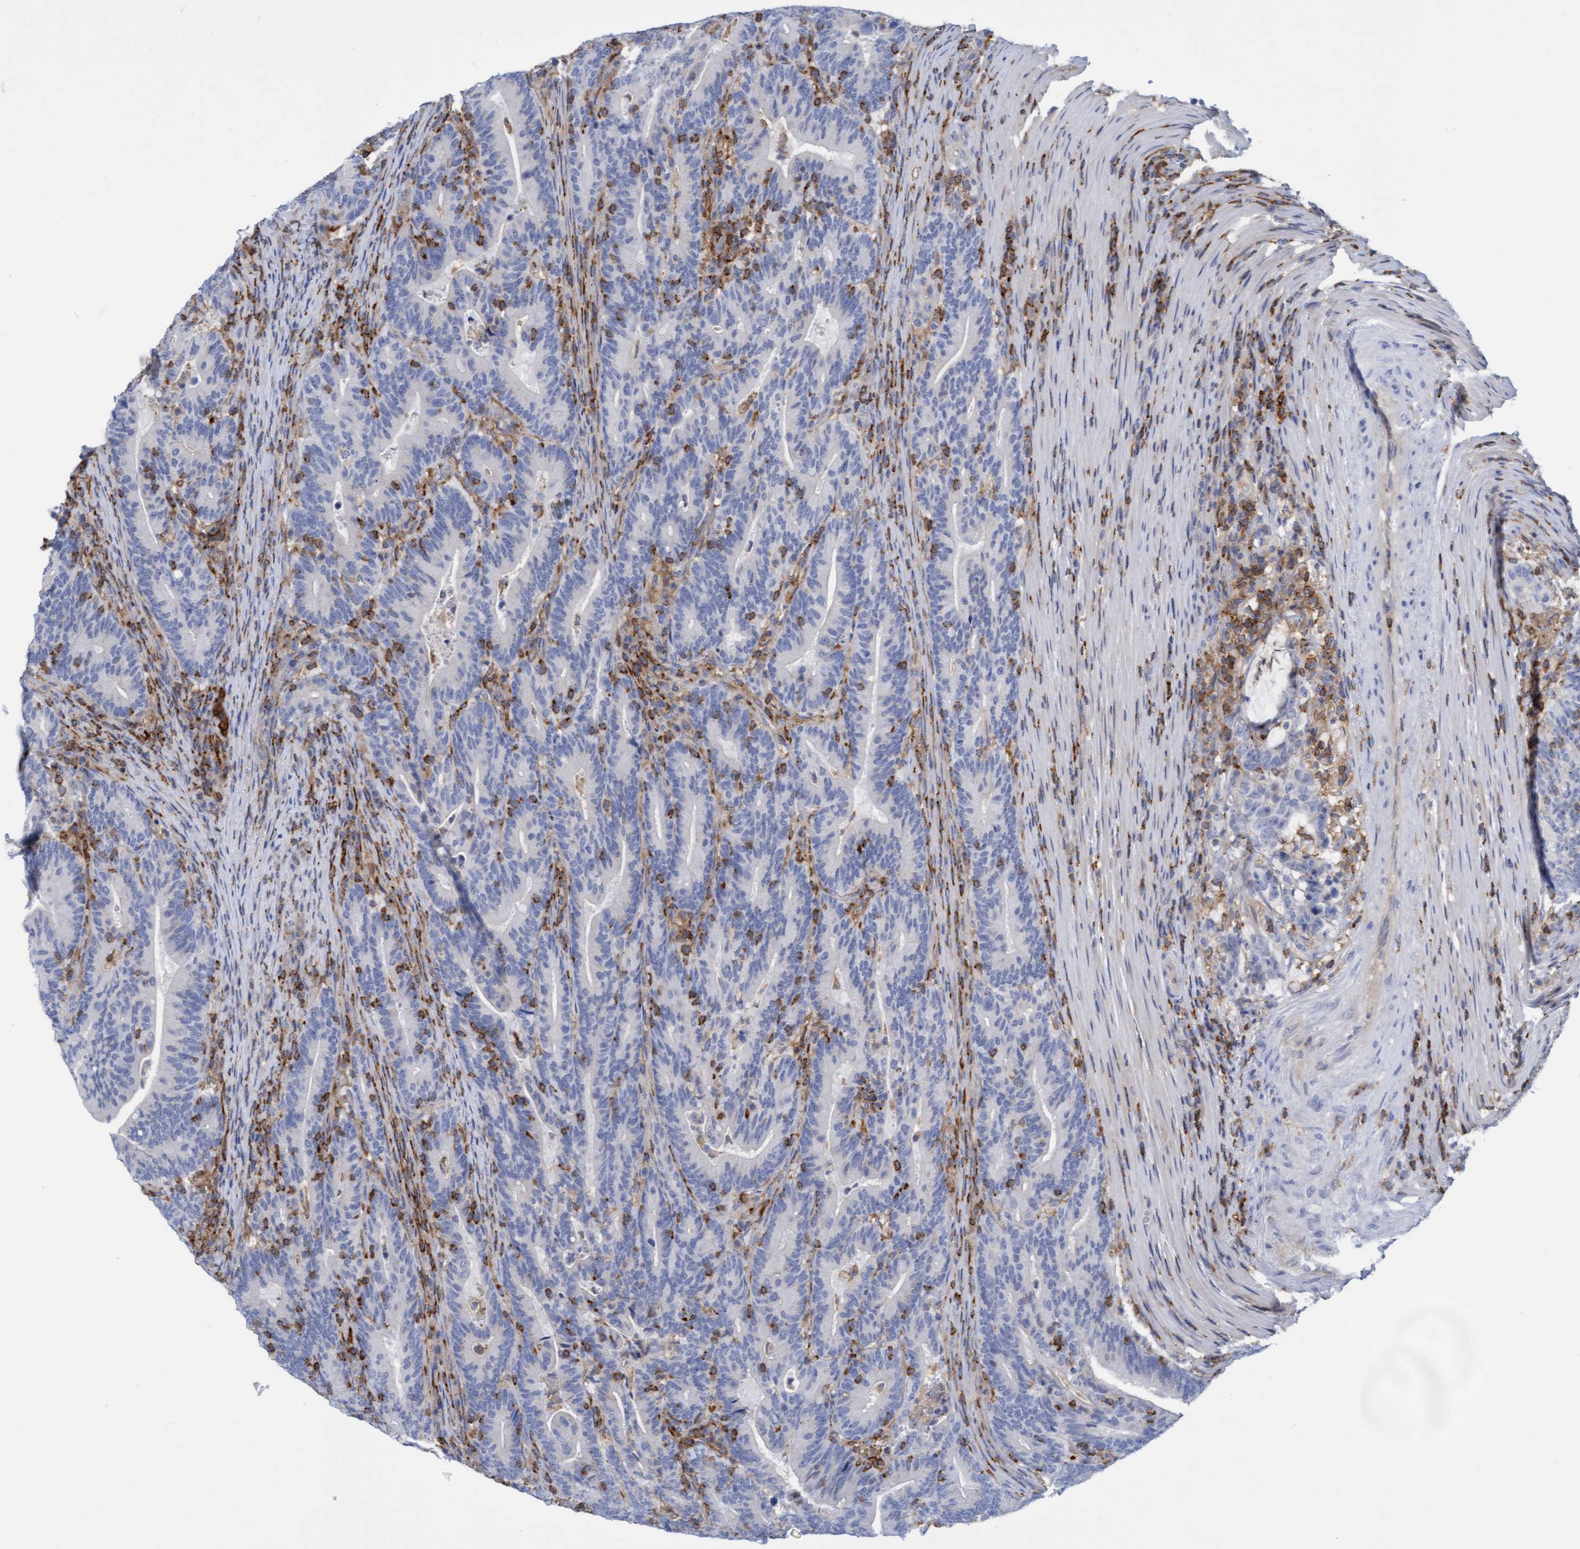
{"staining": {"intensity": "negative", "quantity": "none", "location": "none"}, "tissue": "colorectal cancer", "cell_type": "Tumor cells", "image_type": "cancer", "snomed": [{"axis": "morphology", "description": "Adenocarcinoma, NOS"}, {"axis": "topography", "description": "Colon"}], "caption": "This photomicrograph is of adenocarcinoma (colorectal) stained with IHC to label a protein in brown with the nuclei are counter-stained blue. There is no staining in tumor cells. (DAB immunohistochemistry (IHC), high magnification).", "gene": "FNBP1", "patient": {"sex": "female", "age": 66}}